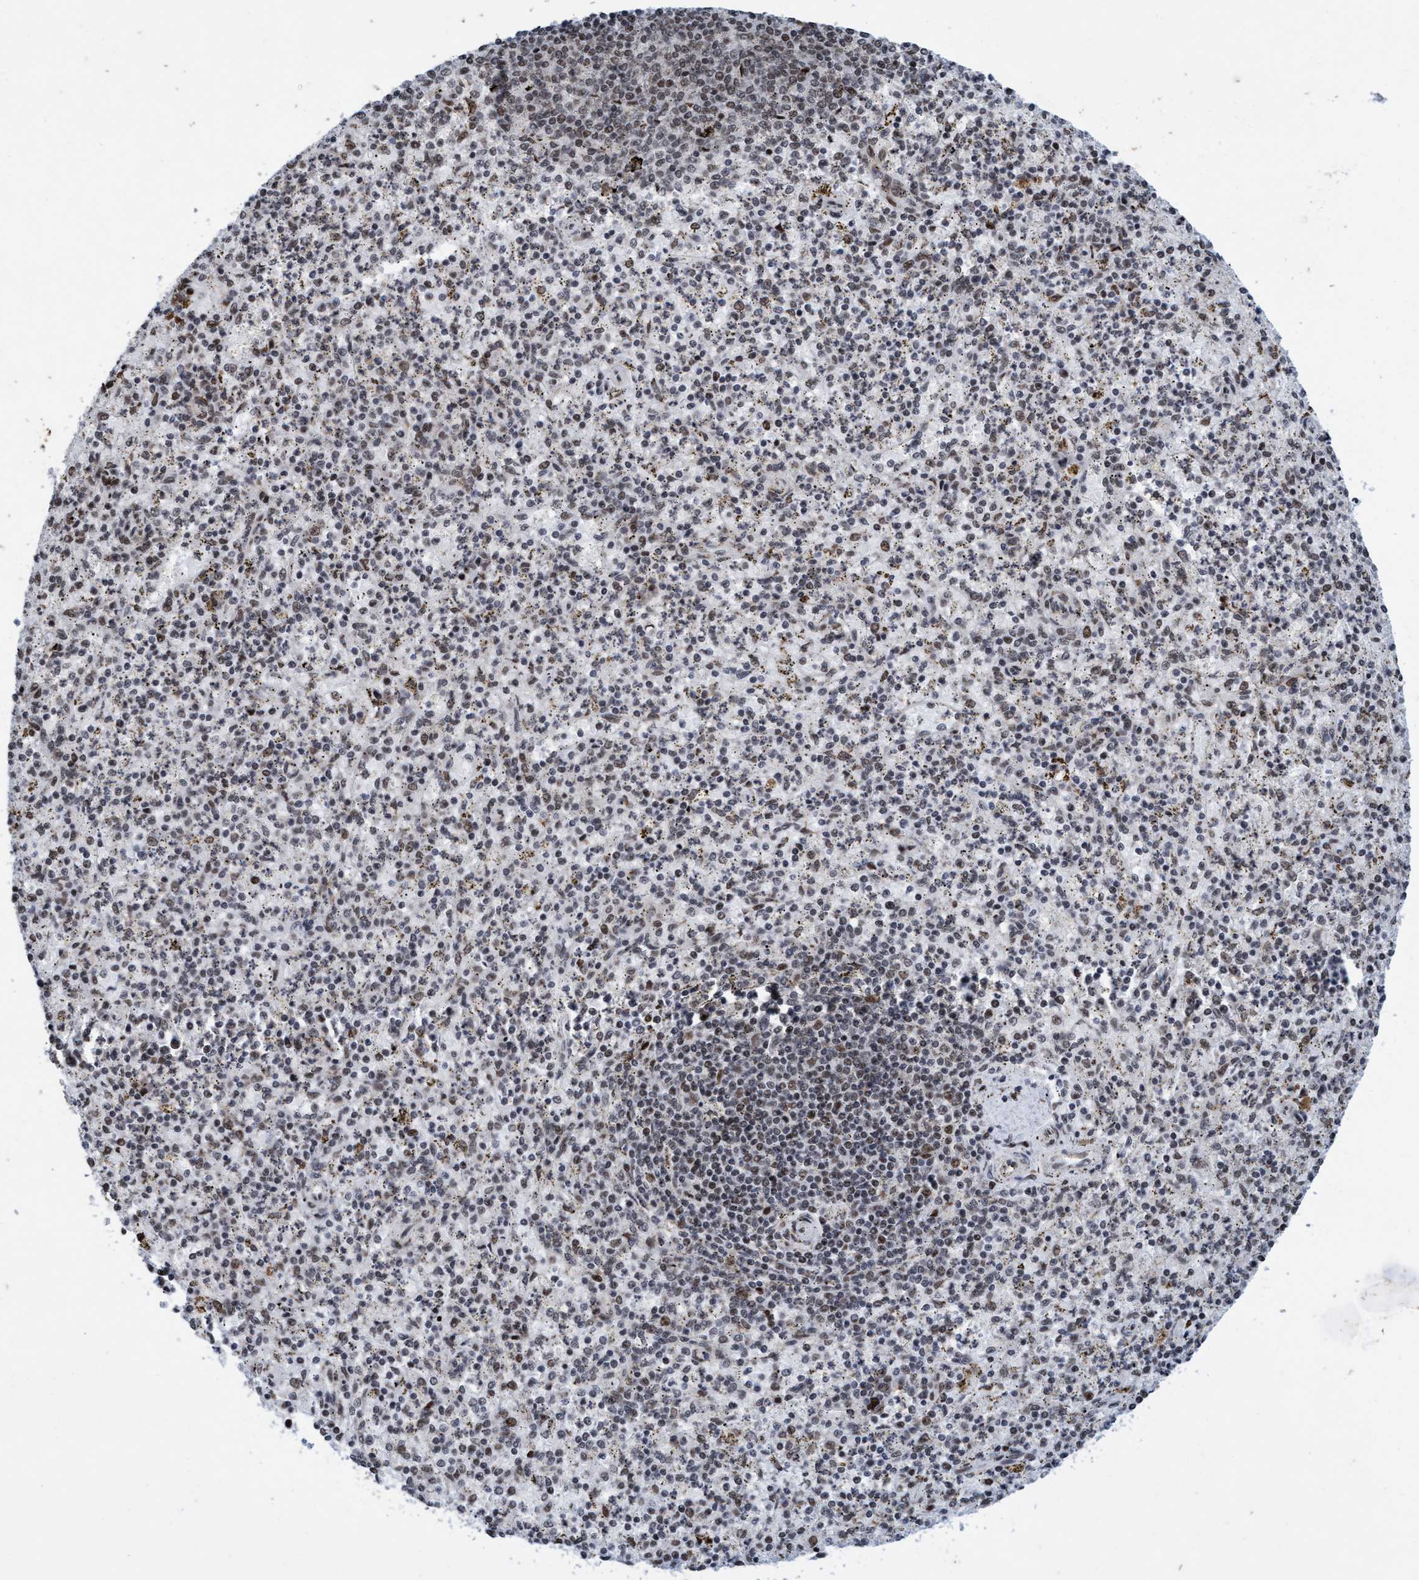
{"staining": {"intensity": "weak", "quantity": "25%-75%", "location": "nuclear"}, "tissue": "spleen", "cell_type": "Cells in red pulp", "image_type": "normal", "snomed": [{"axis": "morphology", "description": "Normal tissue, NOS"}, {"axis": "topography", "description": "Spleen"}], "caption": "Brown immunohistochemical staining in unremarkable human spleen shows weak nuclear positivity in about 25%-75% of cells in red pulp.", "gene": "GLT6D1", "patient": {"sex": "male", "age": 72}}